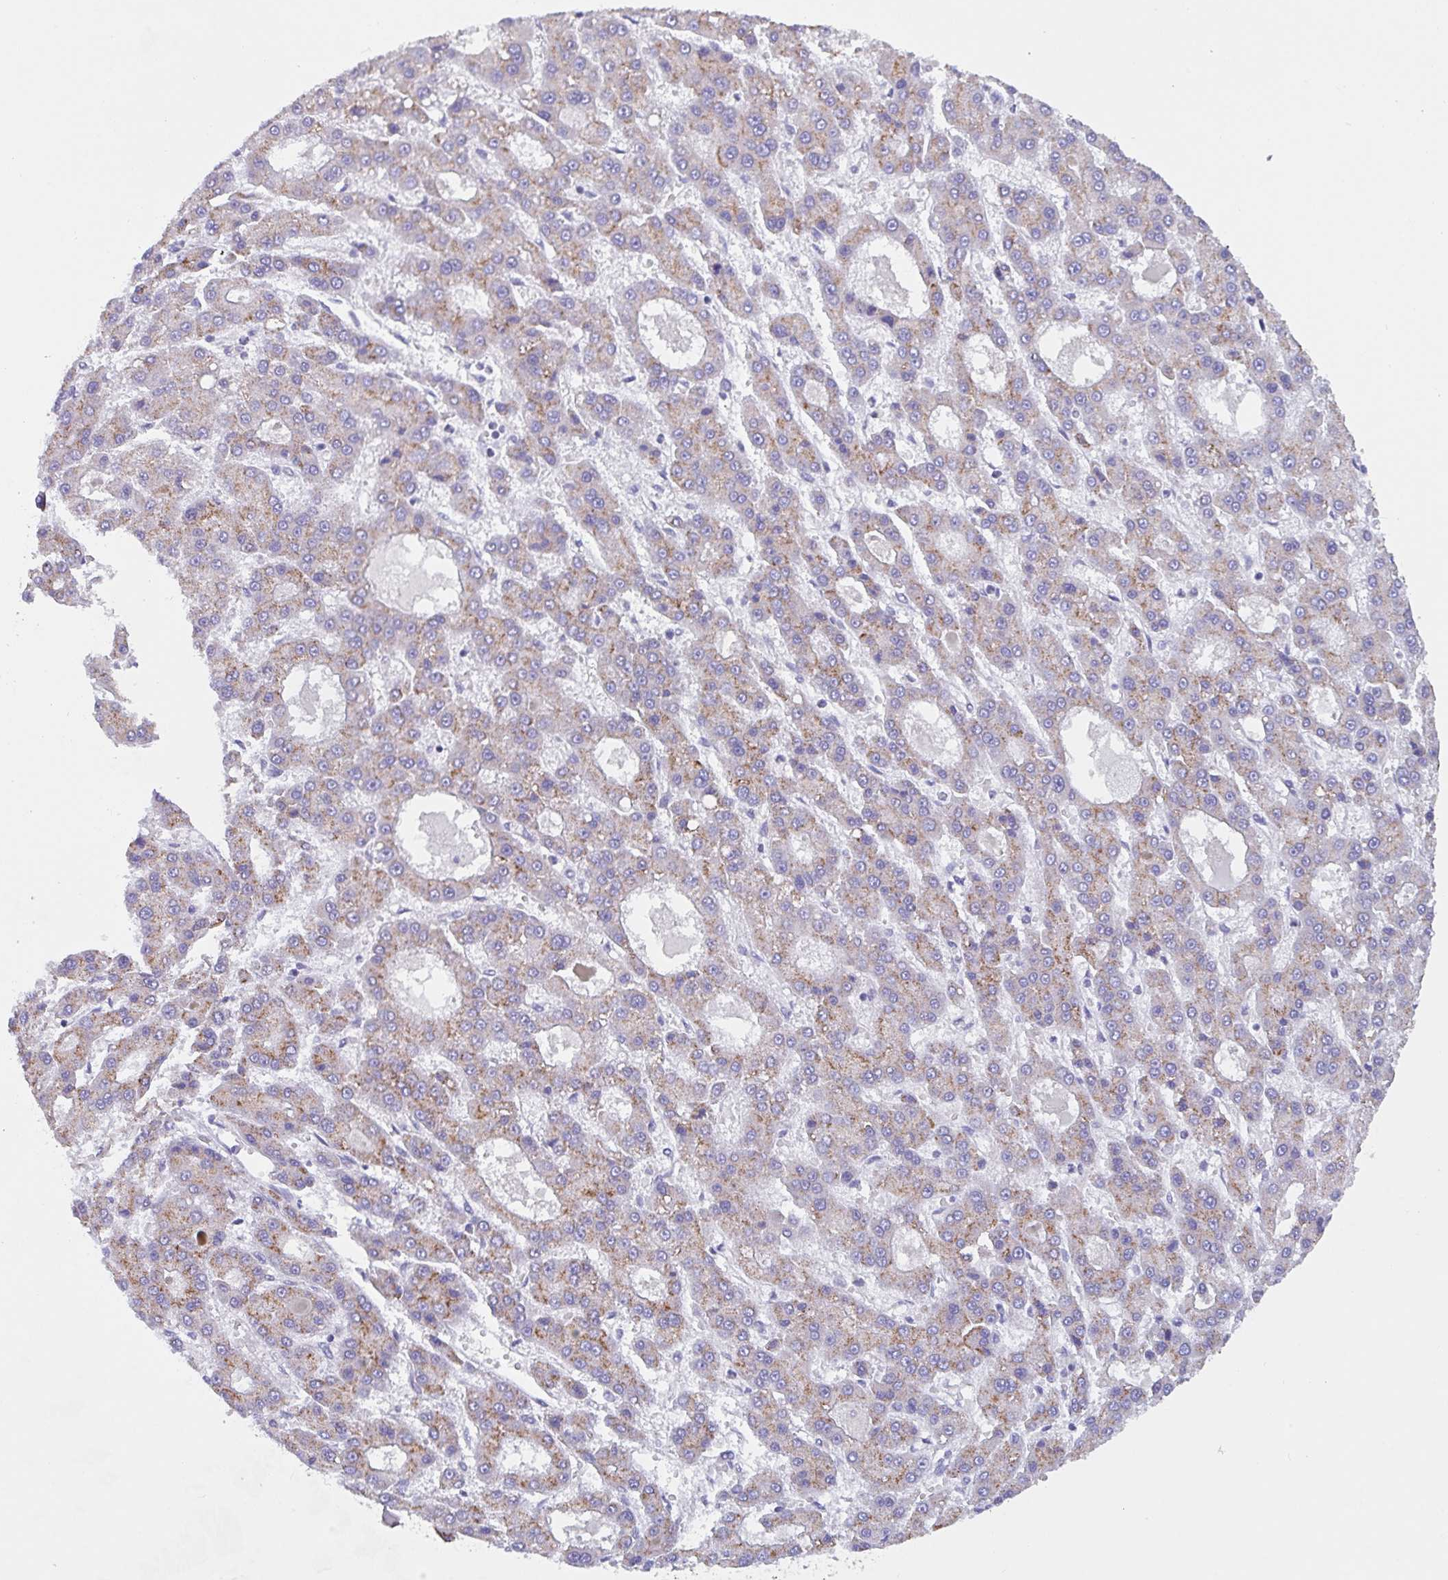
{"staining": {"intensity": "weak", "quantity": ">75%", "location": "cytoplasmic/membranous"}, "tissue": "liver cancer", "cell_type": "Tumor cells", "image_type": "cancer", "snomed": [{"axis": "morphology", "description": "Carcinoma, Hepatocellular, NOS"}, {"axis": "topography", "description": "Liver"}], "caption": "Immunohistochemical staining of hepatocellular carcinoma (liver) exhibits weak cytoplasmic/membranous protein positivity in about >75% of tumor cells.", "gene": "PROSER3", "patient": {"sex": "male", "age": 70}}